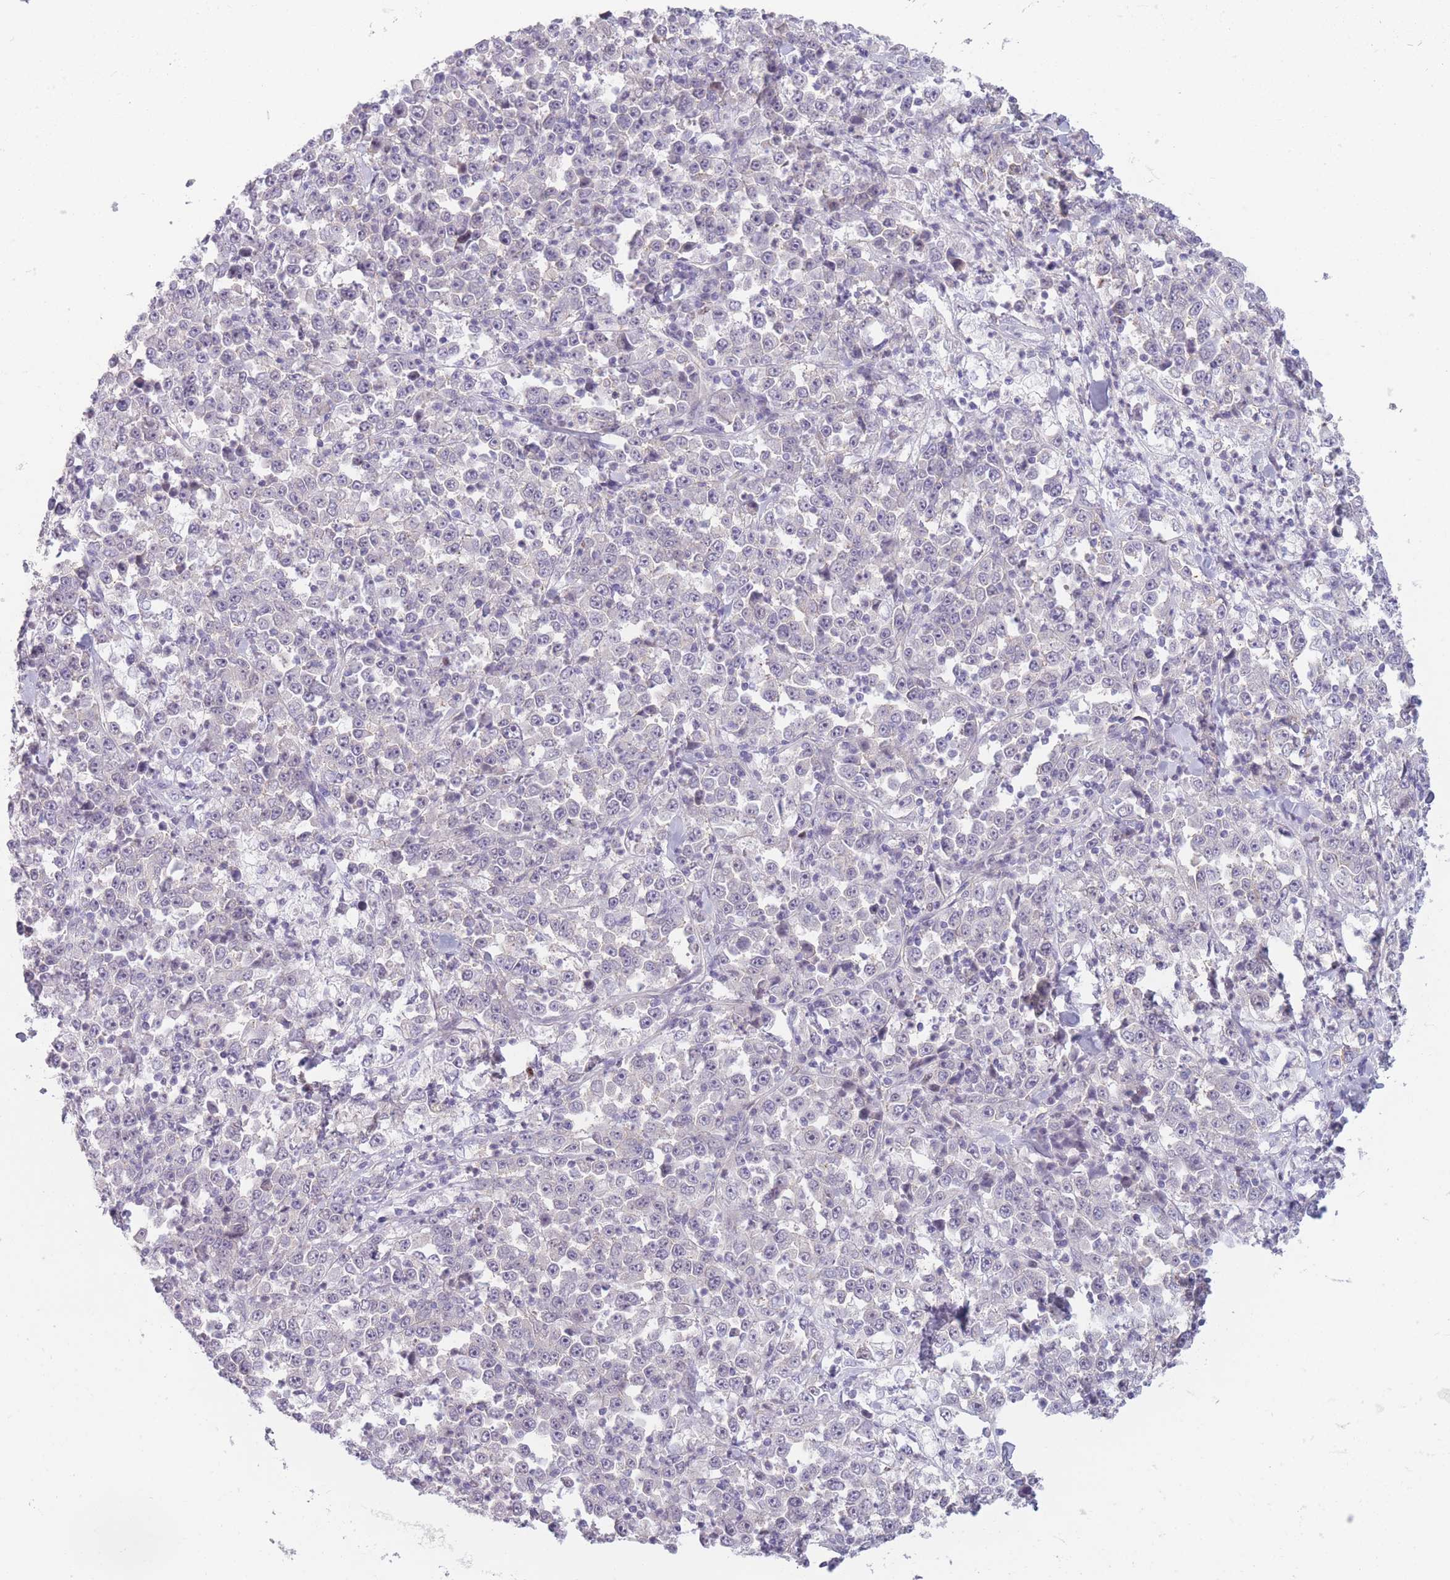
{"staining": {"intensity": "negative", "quantity": "none", "location": "none"}, "tissue": "stomach cancer", "cell_type": "Tumor cells", "image_type": "cancer", "snomed": [{"axis": "morphology", "description": "Normal tissue, NOS"}, {"axis": "morphology", "description": "Adenocarcinoma, NOS"}, {"axis": "topography", "description": "Stomach, upper"}, {"axis": "topography", "description": "Stomach"}], "caption": "DAB immunohistochemical staining of human stomach cancer (adenocarcinoma) shows no significant positivity in tumor cells.", "gene": "ZNF439", "patient": {"sex": "male", "age": 59}}